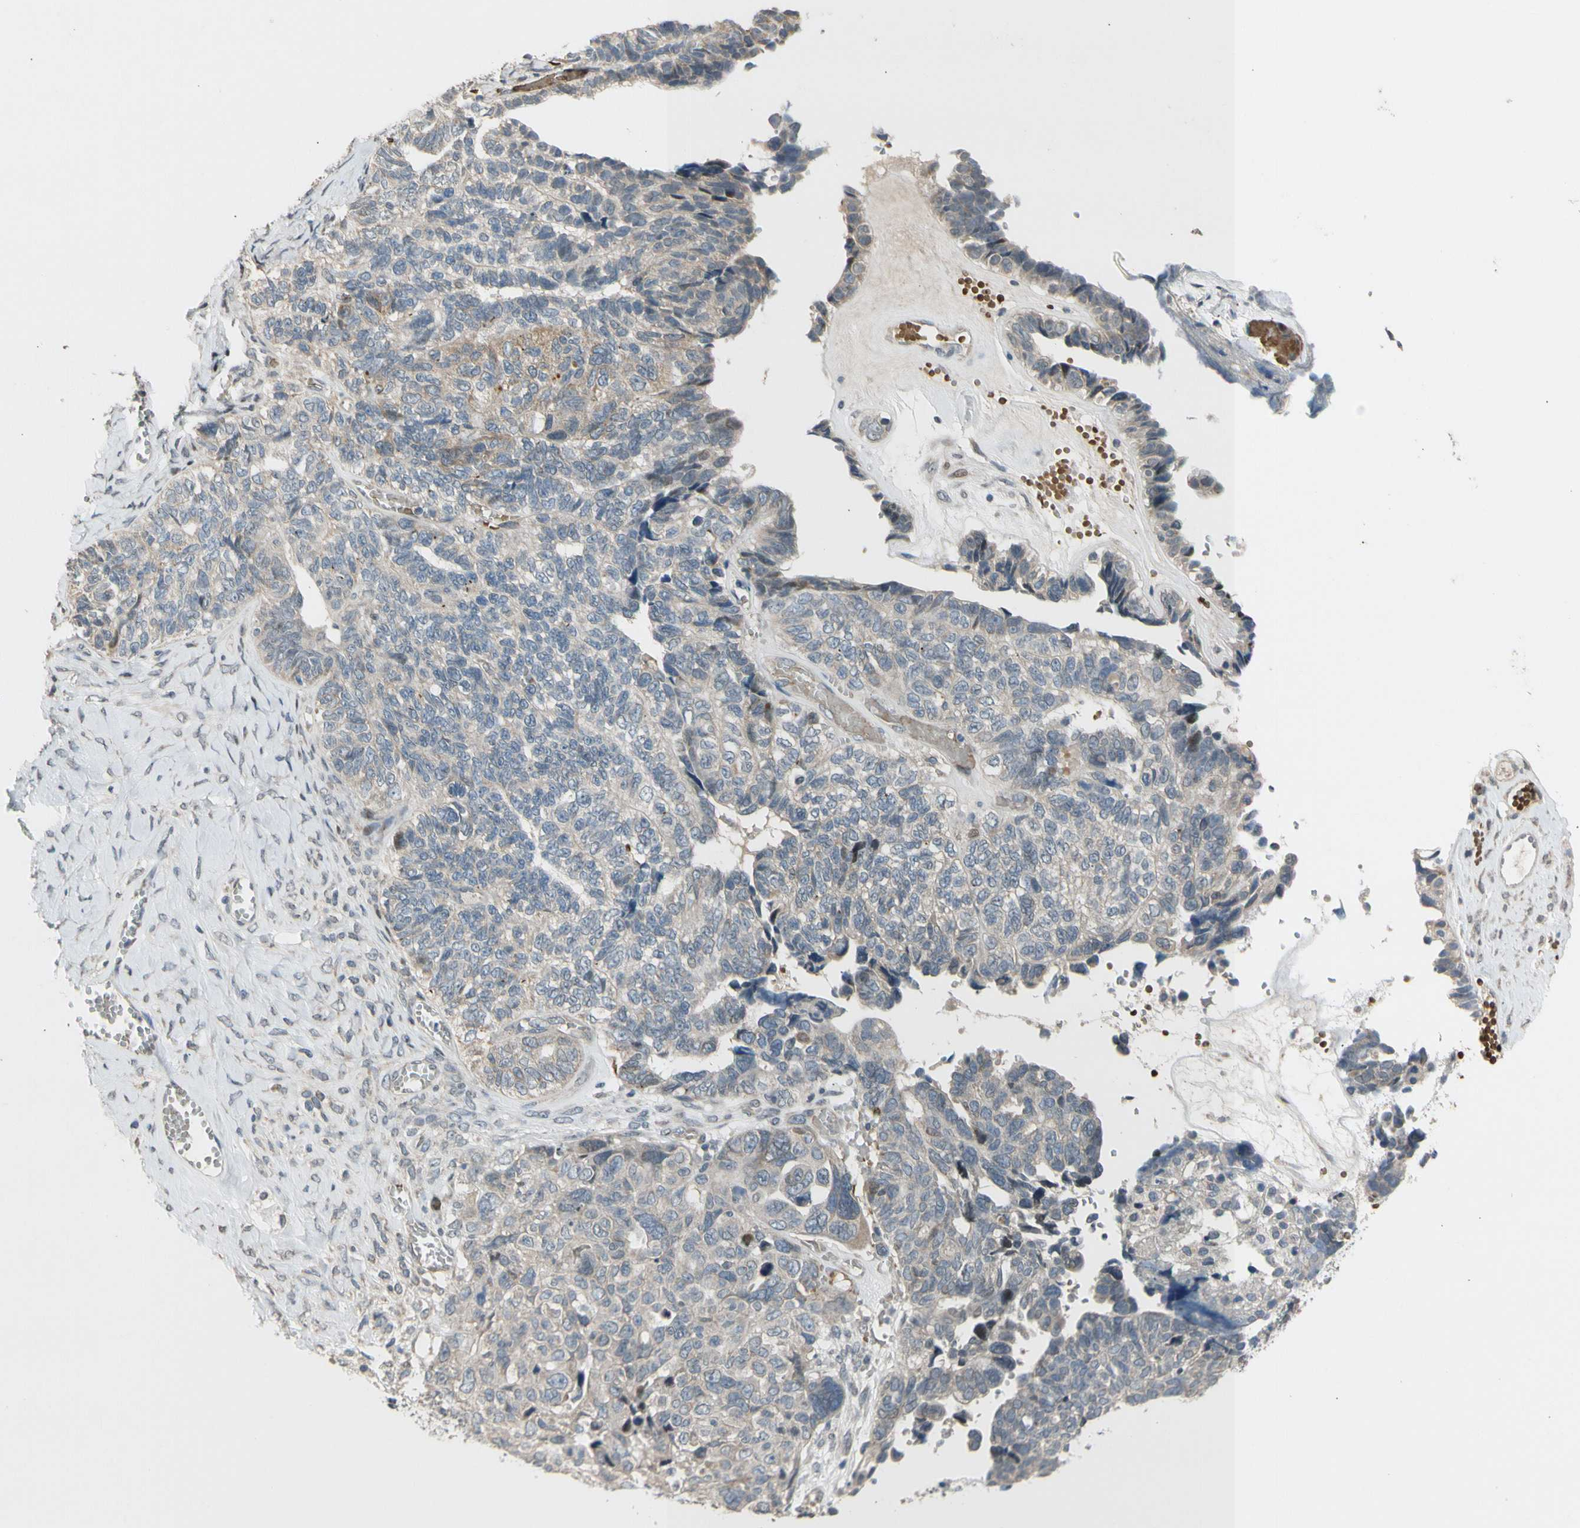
{"staining": {"intensity": "weak", "quantity": "25%-75%", "location": "cytoplasmic/membranous"}, "tissue": "ovarian cancer", "cell_type": "Tumor cells", "image_type": "cancer", "snomed": [{"axis": "morphology", "description": "Cystadenocarcinoma, serous, NOS"}, {"axis": "topography", "description": "Ovary"}], "caption": "Ovarian serous cystadenocarcinoma was stained to show a protein in brown. There is low levels of weak cytoplasmic/membranous staining in about 25%-75% of tumor cells.", "gene": "ZNF184", "patient": {"sex": "female", "age": 79}}